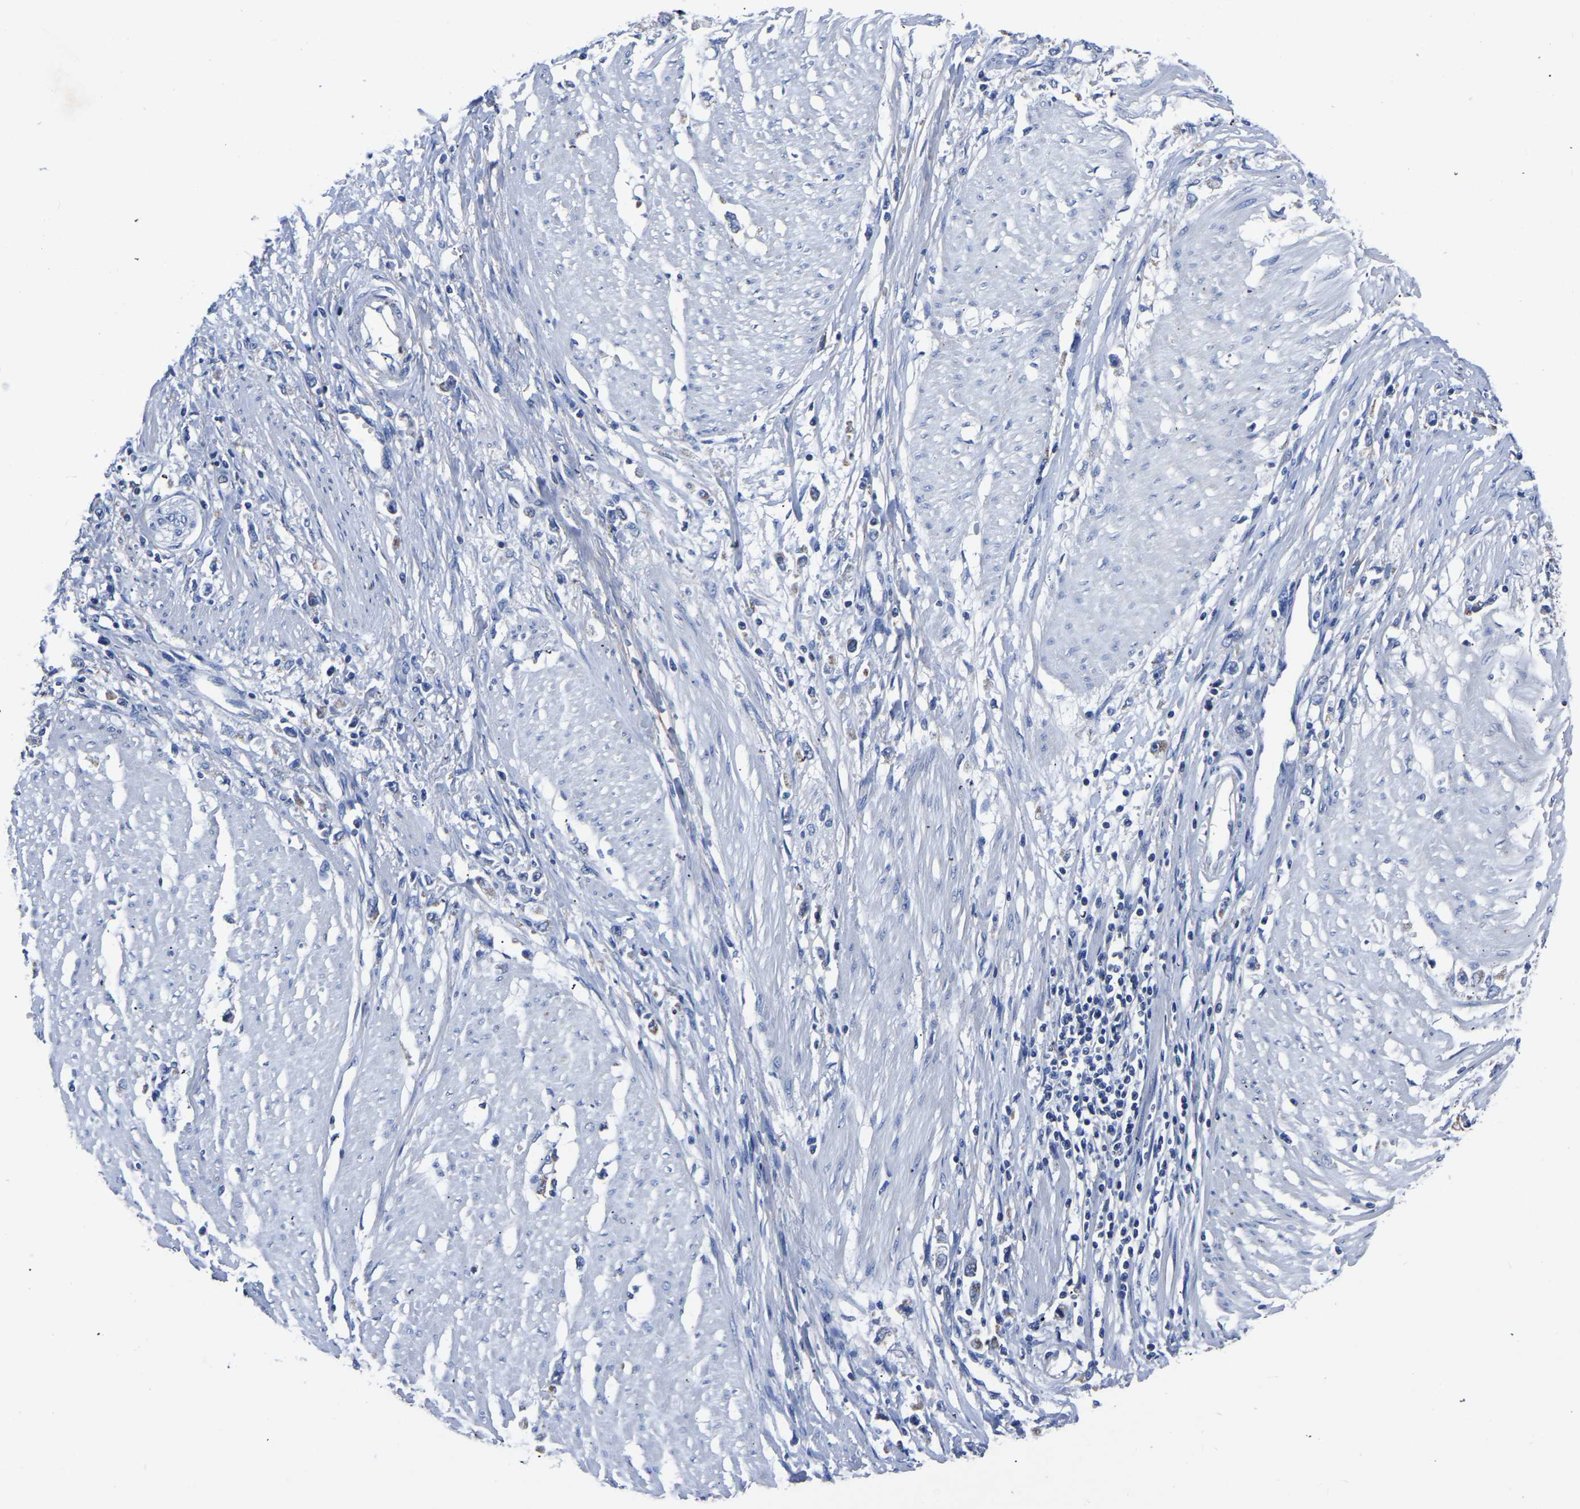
{"staining": {"intensity": "negative", "quantity": "none", "location": "none"}, "tissue": "stomach cancer", "cell_type": "Tumor cells", "image_type": "cancer", "snomed": [{"axis": "morphology", "description": "Adenocarcinoma, NOS"}, {"axis": "topography", "description": "Stomach"}], "caption": "Tumor cells show no significant protein positivity in stomach cancer.", "gene": "FGD5", "patient": {"sex": "female", "age": 59}}